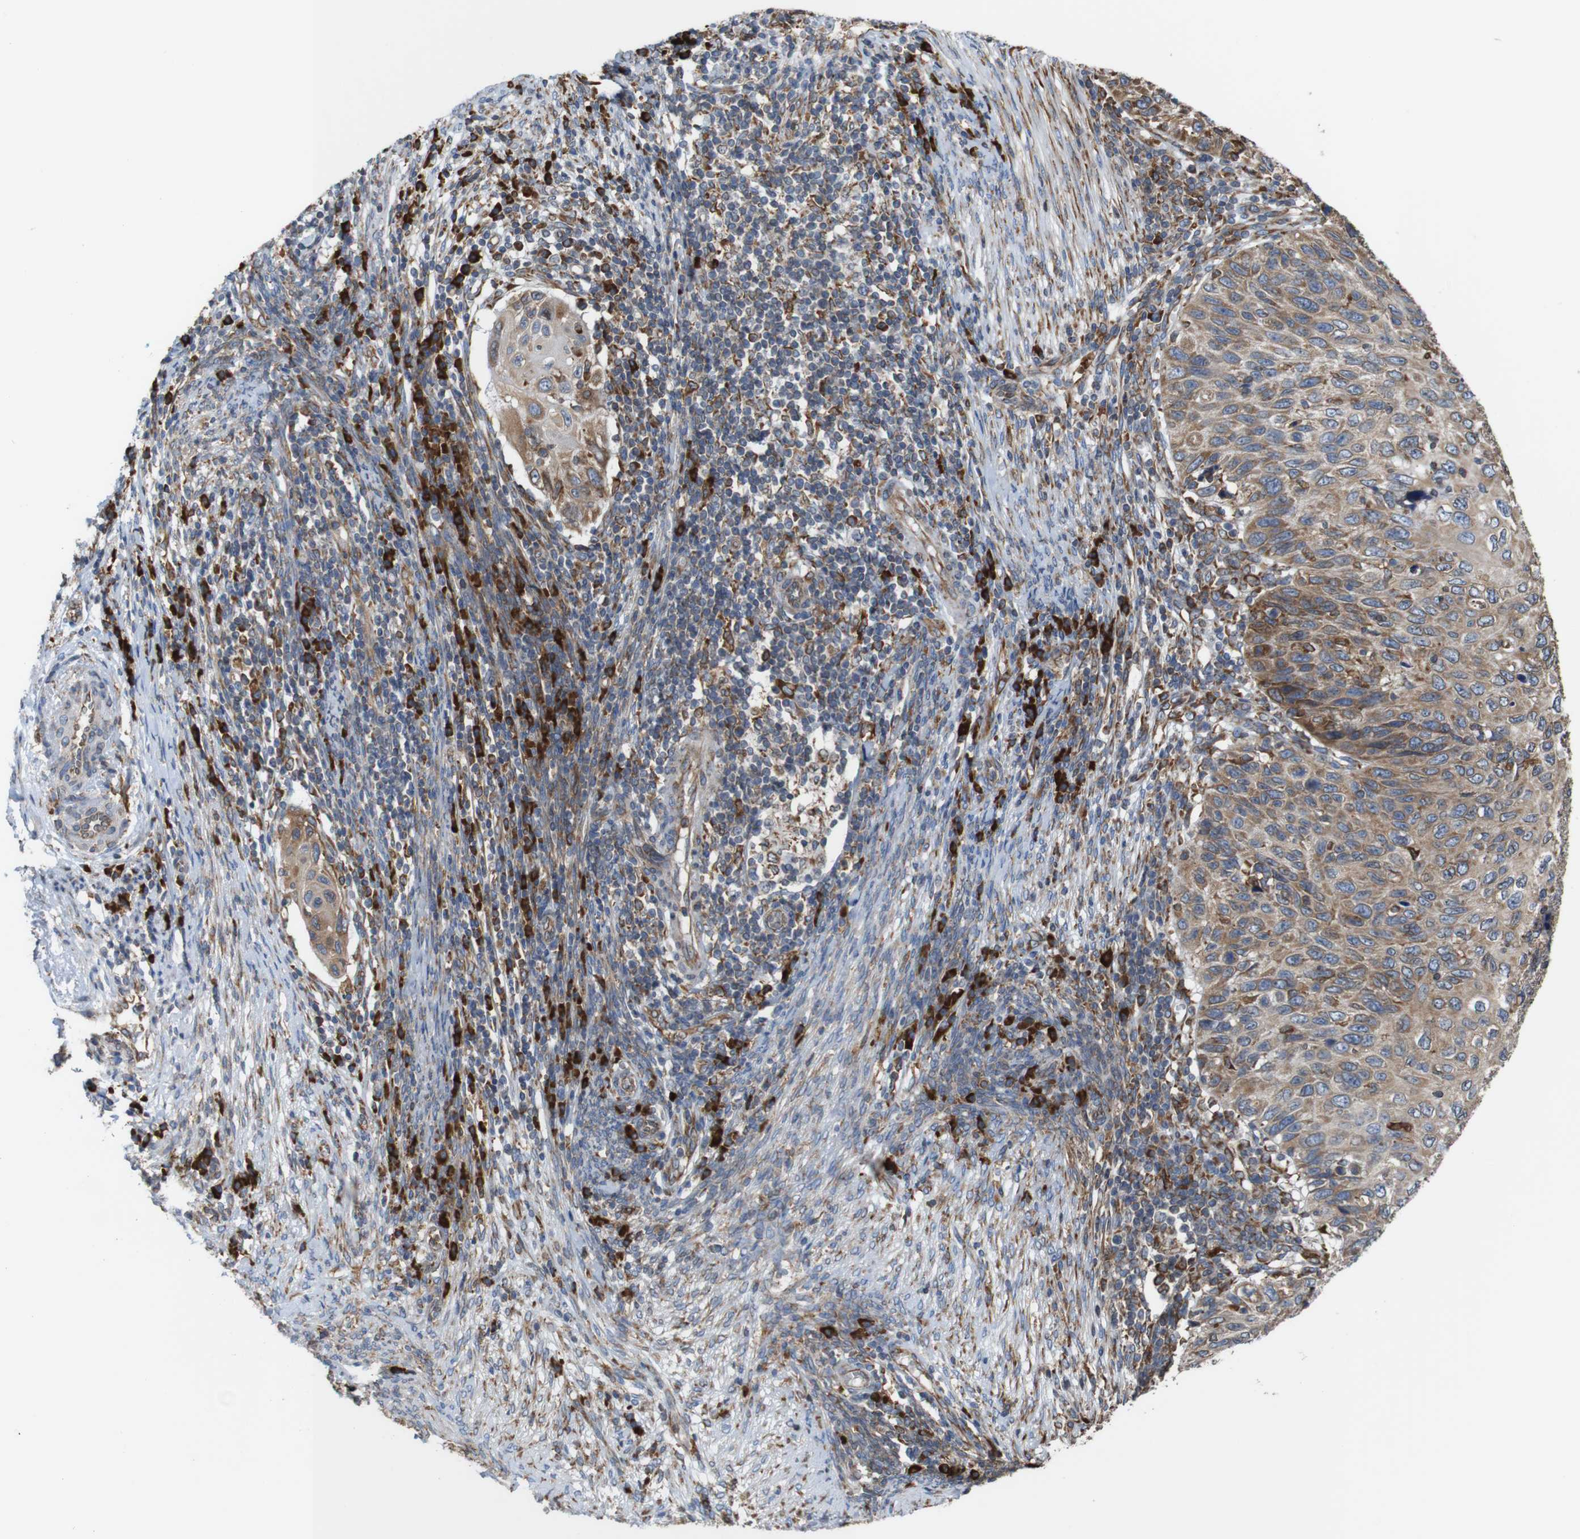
{"staining": {"intensity": "moderate", "quantity": ">75%", "location": "cytoplasmic/membranous"}, "tissue": "cervical cancer", "cell_type": "Tumor cells", "image_type": "cancer", "snomed": [{"axis": "morphology", "description": "Squamous cell carcinoma, NOS"}, {"axis": "topography", "description": "Cervix"}], "caption": "Moderate cytoplasmic/membranous staining for a protein is identified in about >75% of tumor cells of squamous cell carcinoma (cervical) using immunohistochemistry.", "gene": "UGGT1", "patient": {"sex": "female", "age": 70}}